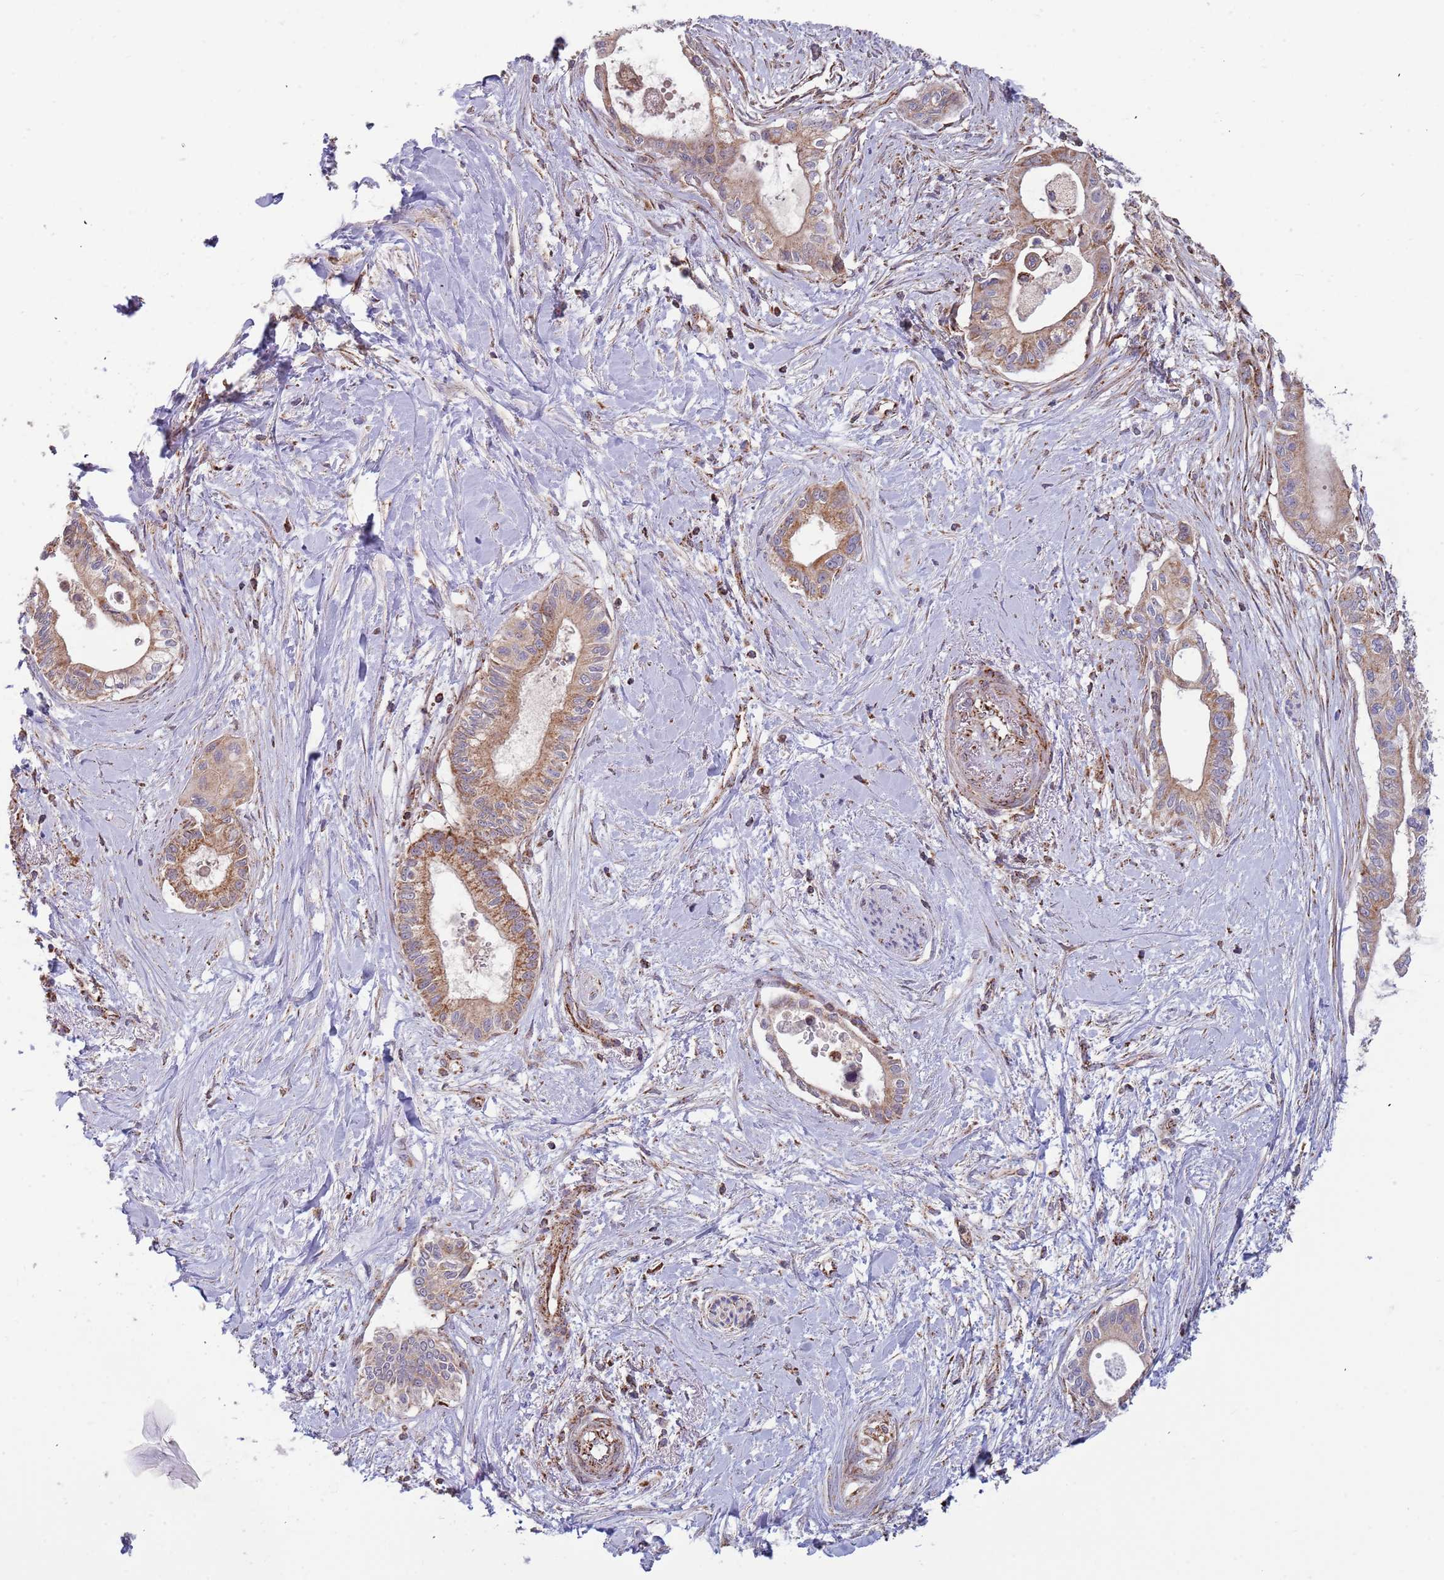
{"staining": {"intensity": "moderate", "quantity": ">75%", "location": "cytoplasmic/membranous"}, "tissue": "pancreatic cancer", "cell_type": "Tumor cells", "image_type": "cancer", "snomed": [{"axis": "morphology", "description": "Adenocarcinoma, NOS"}, {"axis": "topography", "description": "Pancreas"}], "caption": "High-power microscopy captured an immunohistochemistry image of pancreatic cancer (adenocarcinoma), revealing moderate cytoplasmic/membranous expression in about >75% of tumor cells. (brown staining indicates protein expression, while blue staining denotes nuclei).", "gene": "VPS16", "patient": {"sex": "male", "age": 78}}